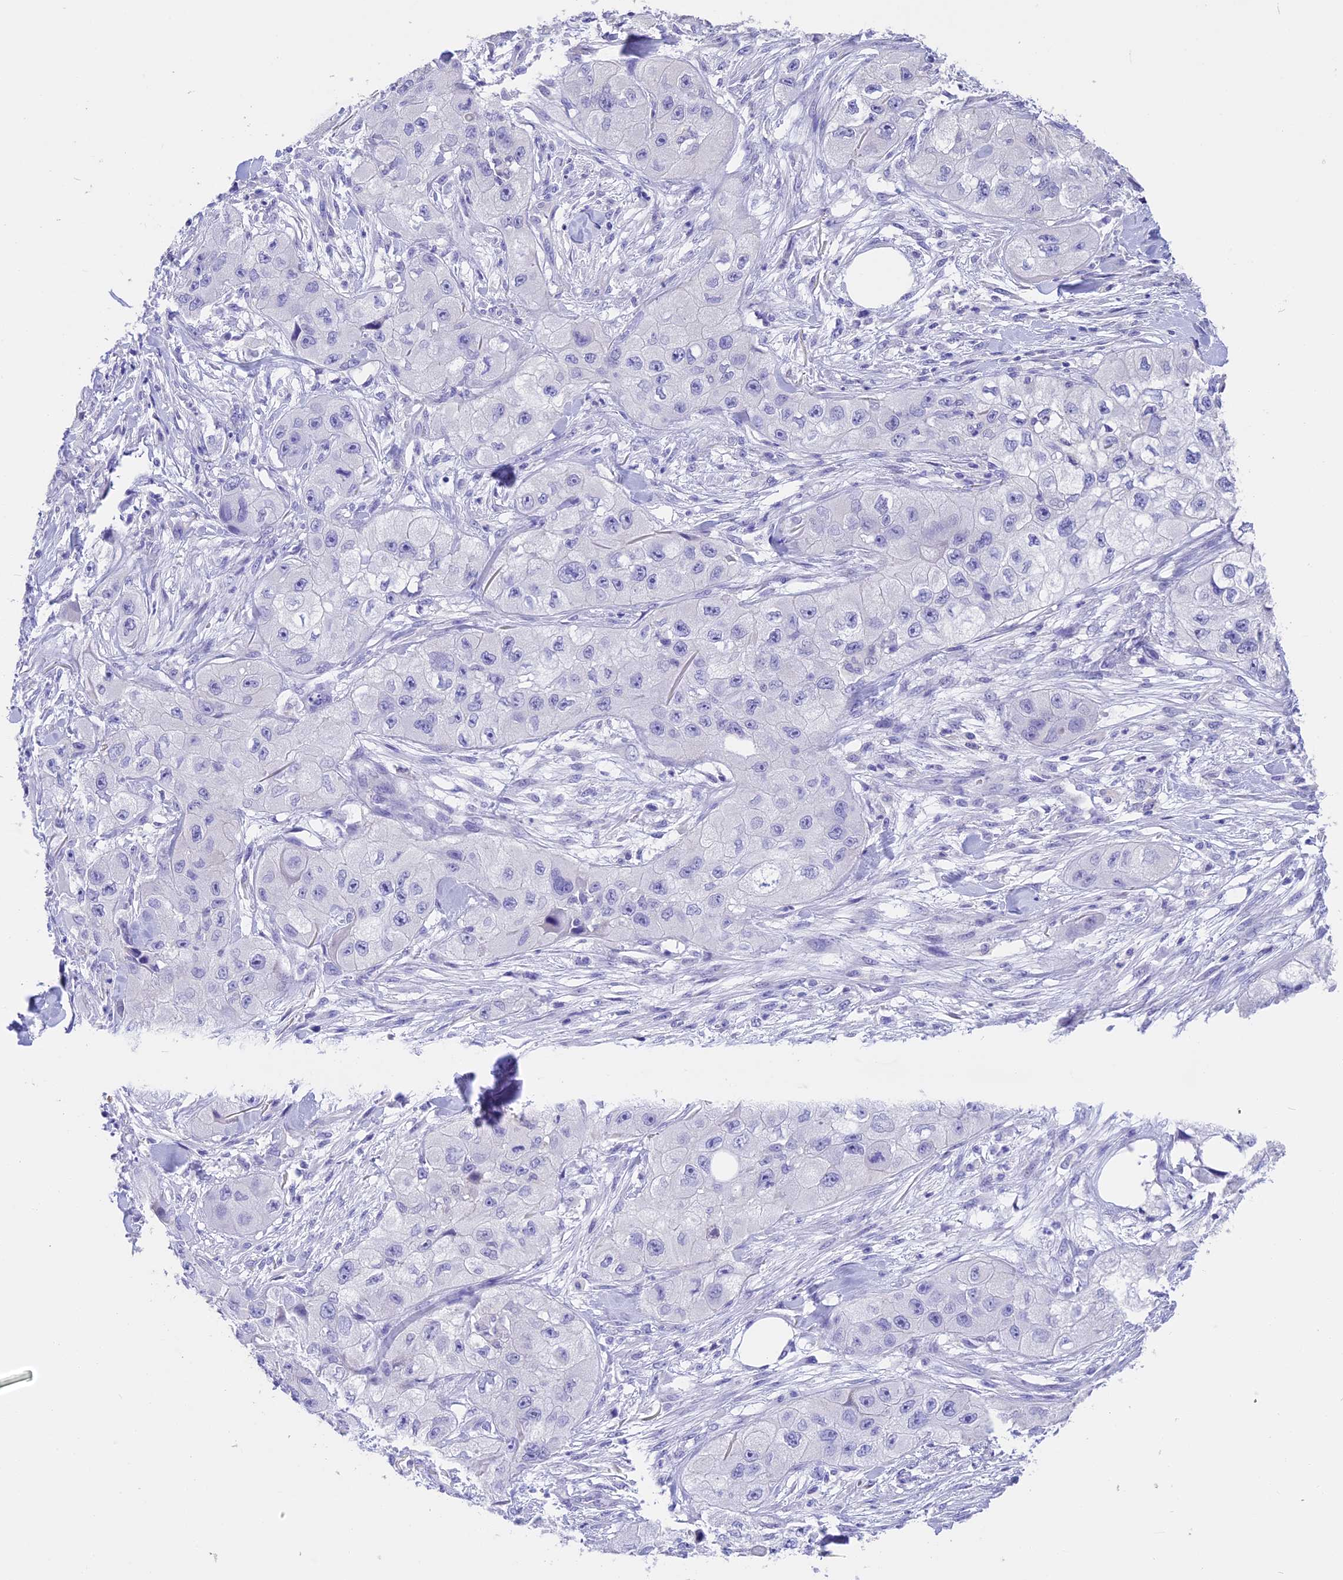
{"staining": {"intensity": "negative", "quantity": "none", "location": "none"}, "tissue": "skin cancer", "cell_type": "Tumor cells", "image_type": "cancer", "snomed": [{"axis": "morphology", "description": "Squamous cell carcinoma, NOS"}, {"axis": "topography", "description": "Skin"}, {"axis": "topography", "description": "Subcutis"}], "caption": "Skin cancer (squamous cell carcinoma) stained for a protein using IHC exhibits no expression tumor cells.", "gene": "TNNC2", "patient": {"sex": "male", "age": 73}}